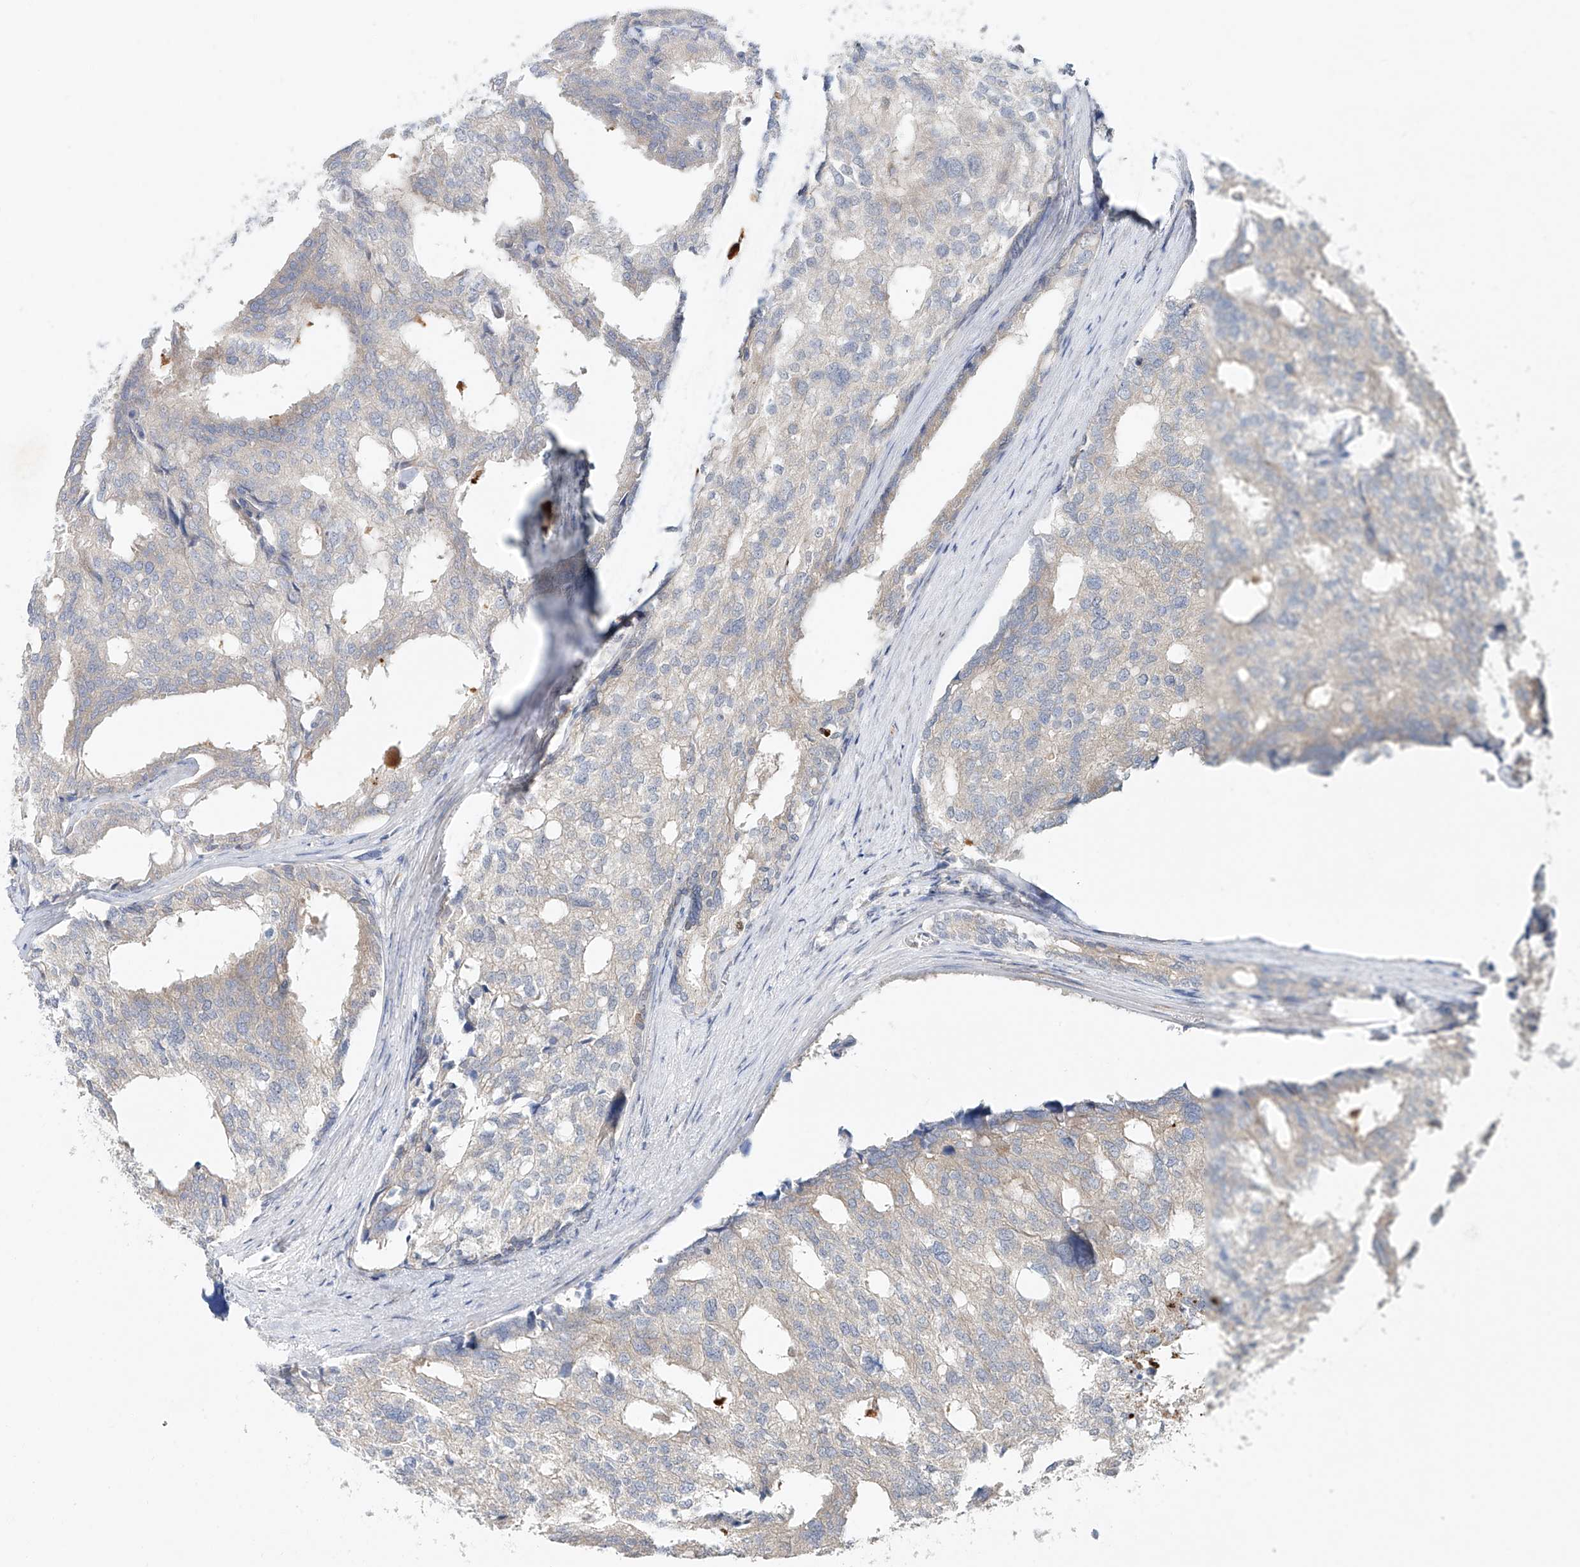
{"staining": {"intensity": "negative", "quantity": "none", "location": "none"}, "tissue": "prostate cancer", "cell_type": "Tumor cells", "image_type": "cancer", "snomed": [{"axis": "morphology", "description": "Adenocarcinoma, High grade"}, {"axis": "topography", "description": "Prostate"}], "caption": "Histopathology image shows no significant protein positivity in tumor cells of prostate high-grade adenocarcinoma.", "gene": "TJAP1", "patient": {"sex": "male", "age": 50}}